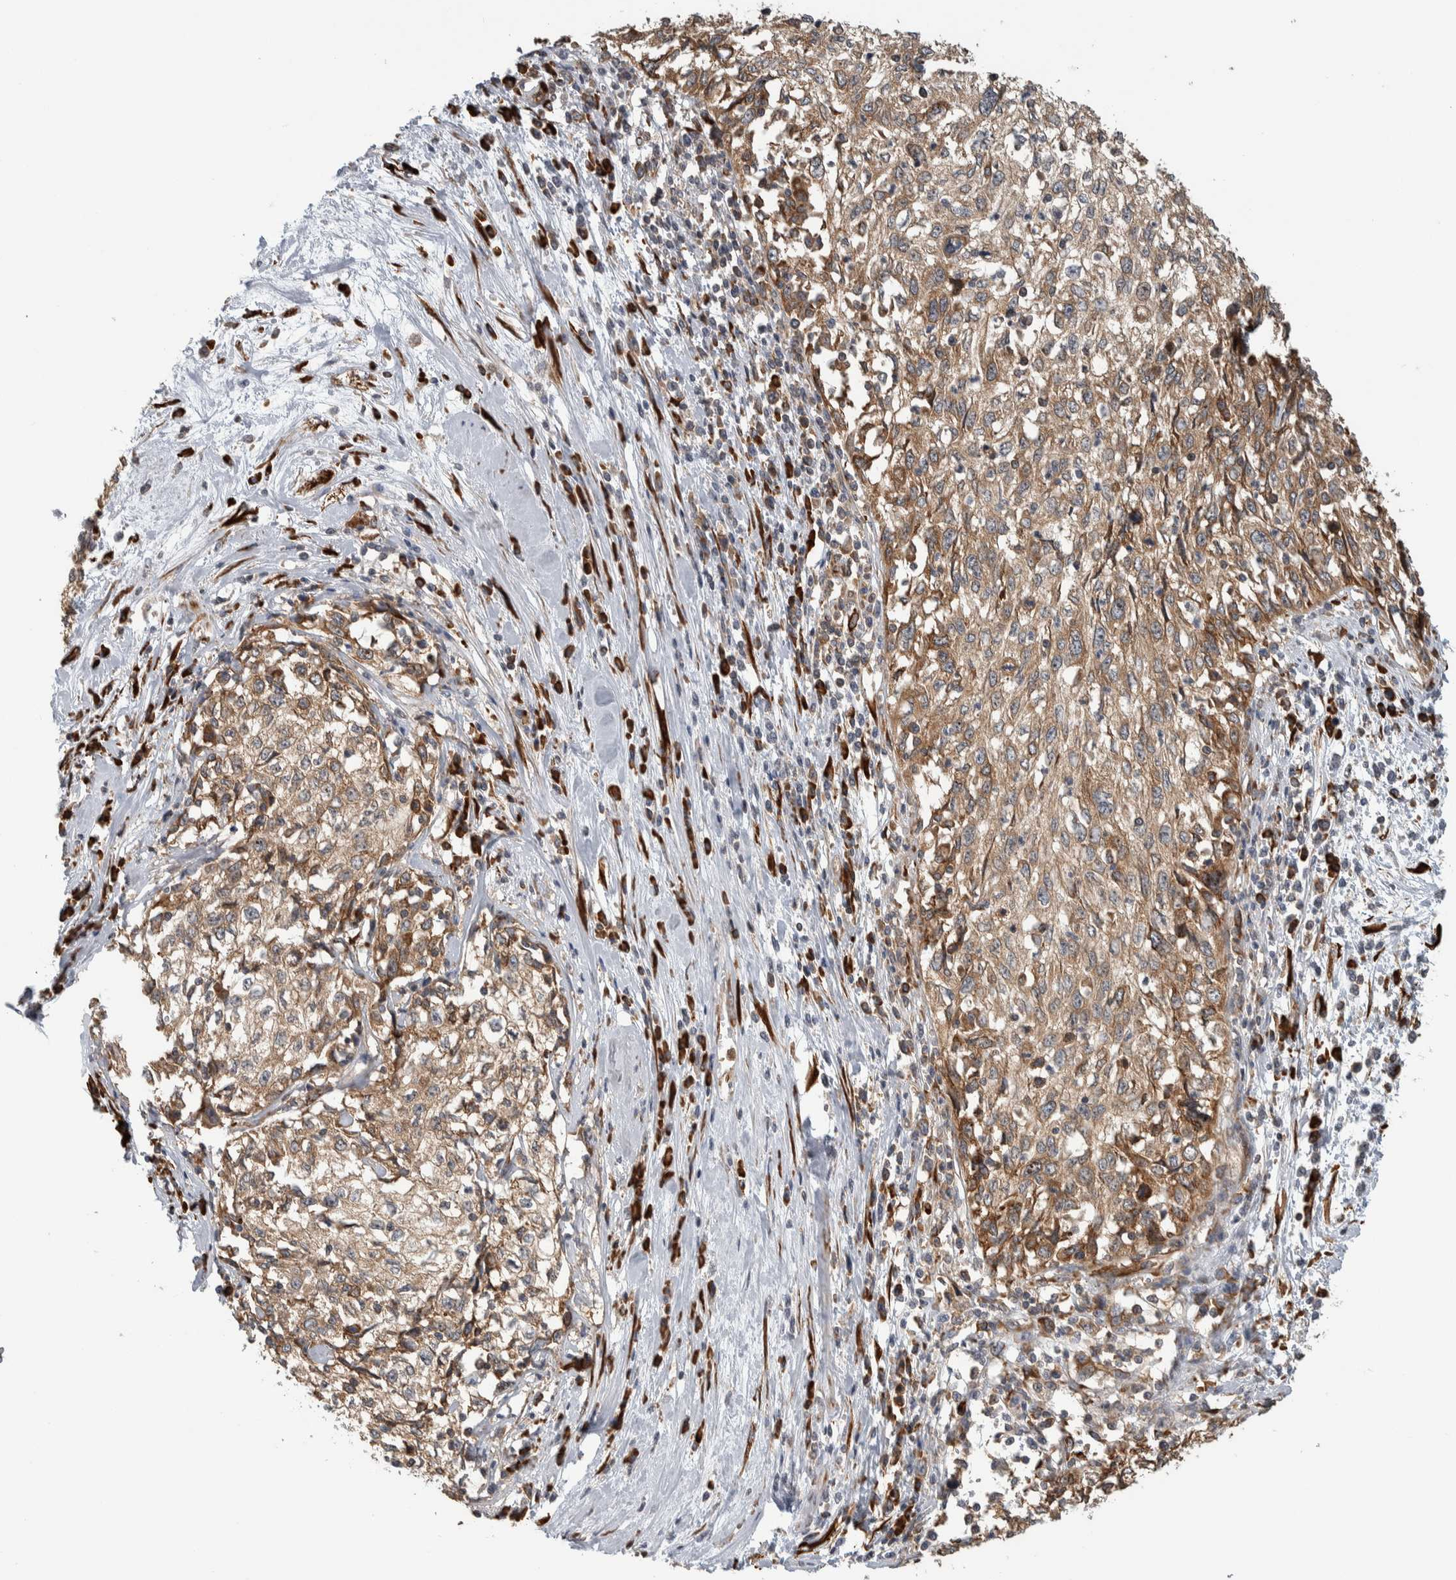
{"staining": {"intensity": "moderate", "quantity": ">75%", "location": "cytoplasmic/membranous"}, "tissue": "cervical cancer", "cell_type": "Tumor cells", "image_type": "cancer", "snomed": [{"axis": "morphology", "description": "Squamous cell carcinoma, NOS"}, {"axis": "topography", "description": "Cervix"}], "caption": "Tumor cells reveal moderate cytoplasmic/membranous positivity in approximately >75% of cells in cervical cancer.", "gene": "EIF3H", "patient": {"sex": "female", "age": 57}}